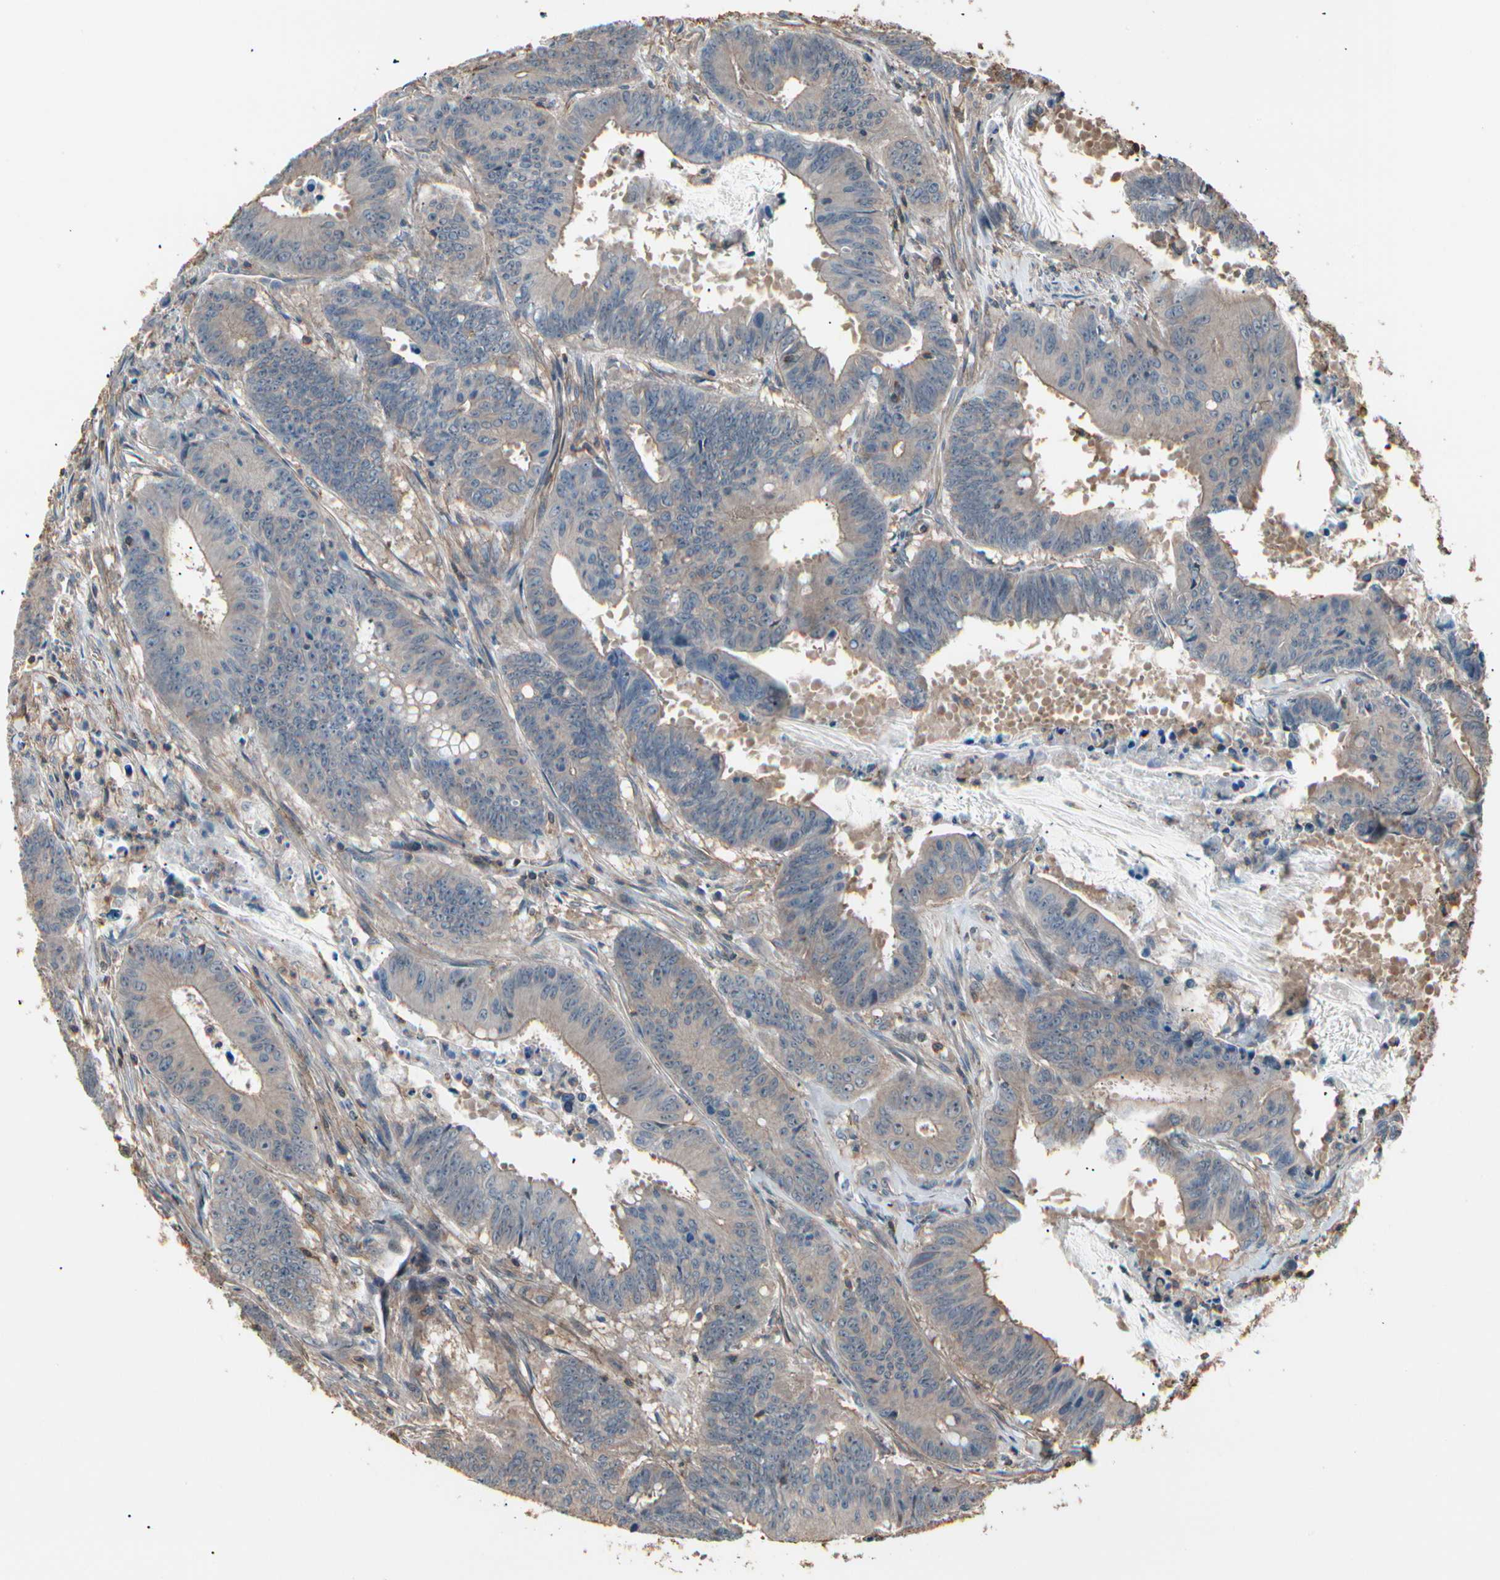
{"staining": {"intensity": "weak", "quantity": ">75%", "location": "cytoplasmic/membranous"}, "tissue": "colorectal cancer", "cell_type": "Tumor cells", "image_type": "cancer", "snomed": [{"axis": "morphology", "description": "Adenocarcinoma, NOS"}, {"axis": "topography", "description": "Colon"}], "caption": "This is an image of immunohistochemistry staining of colorectal adenocarcinoma, which shows weak positivity in the cytoplasmic/membranous of tumor cells.", "gene": "MAPK13", "patient": {"sex": "male", "age": 45}}